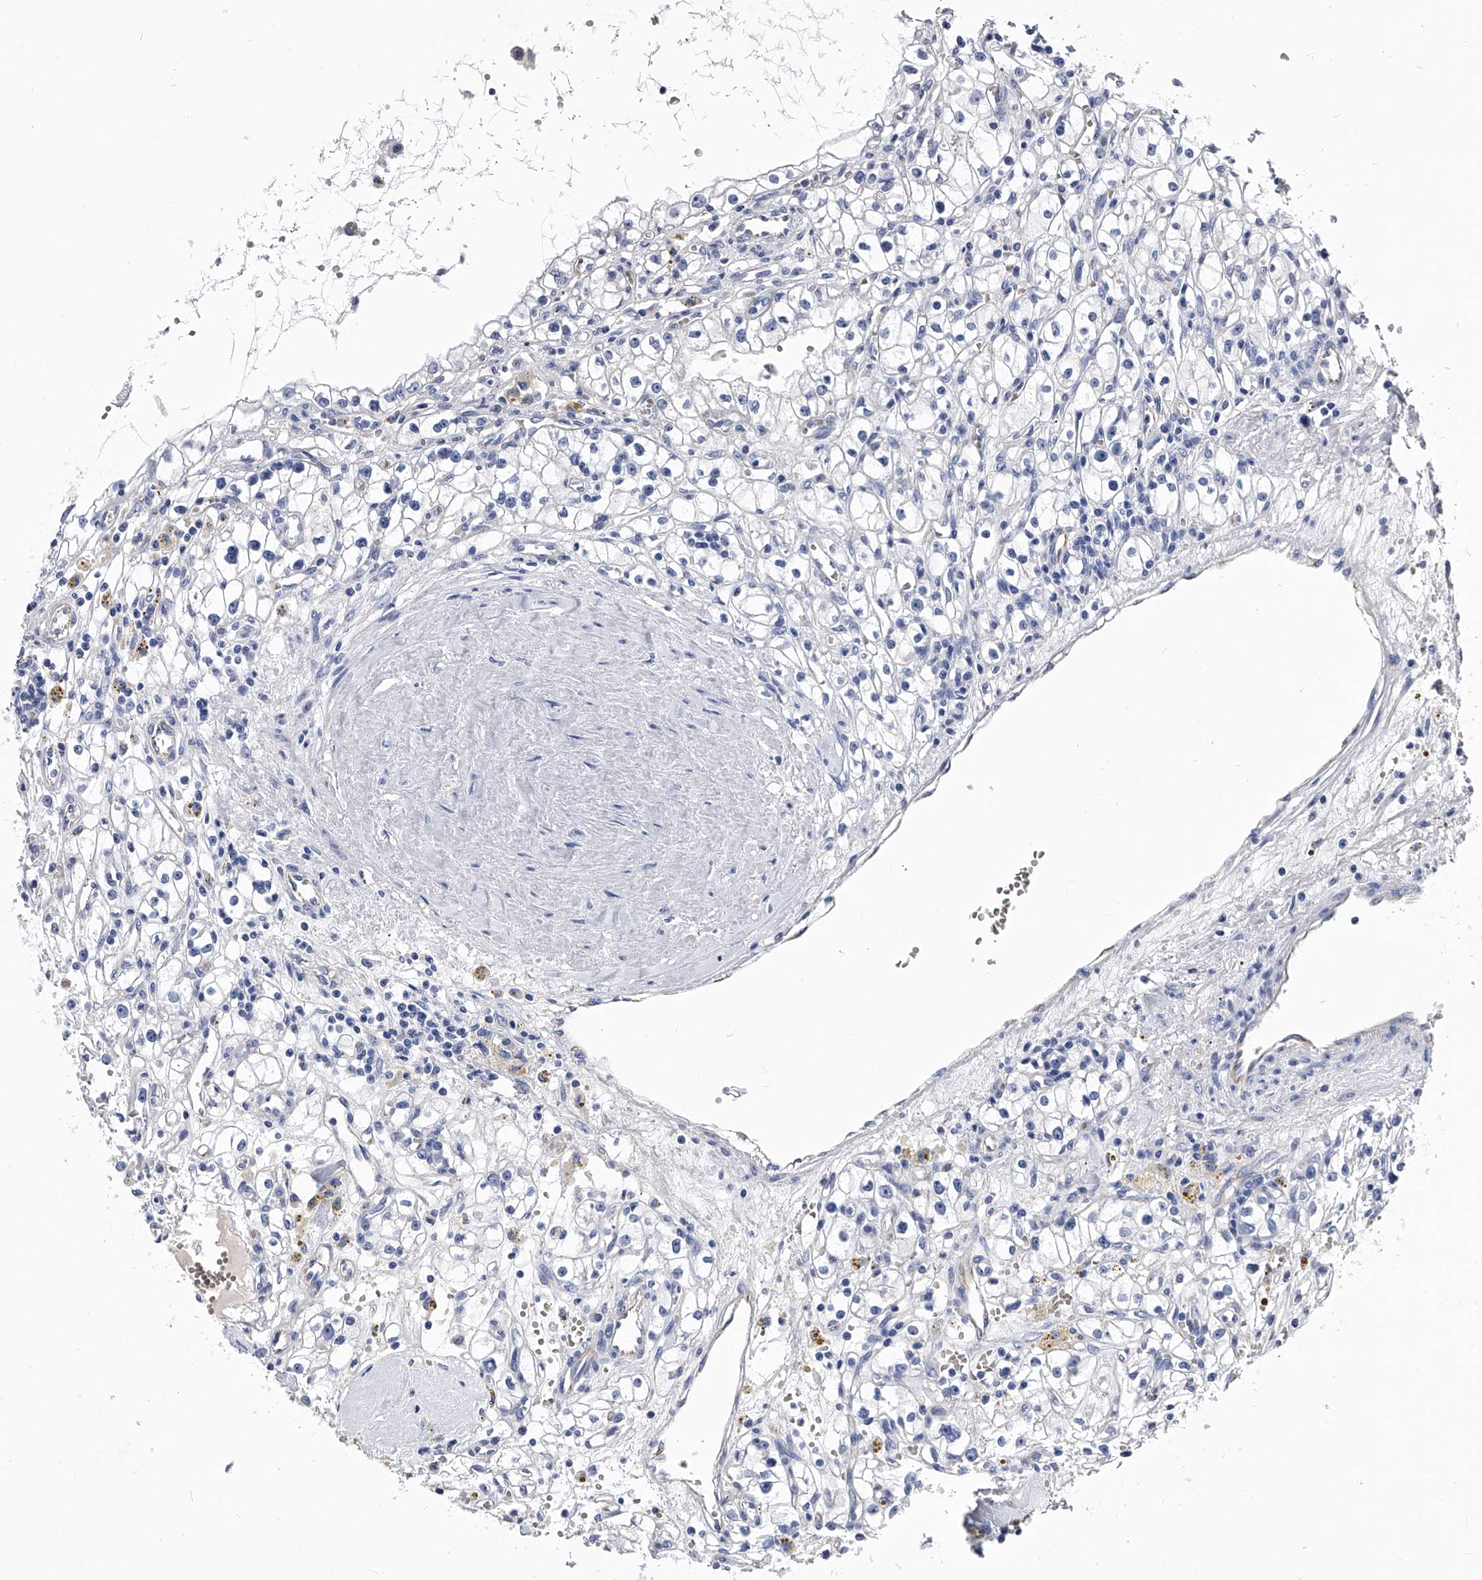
{"staining": {"intensity": "negative", "quantity": "none", "location": "none"}, "tissue": "renal cancer", "cell_type": "Tumor cells", "image_type": "cancer", "snomed": [{"axis": "morphology", "description": "Adenocarcinoma, NOS"}, {"axis": "topography", "description": "Kidney"}], "caption": "Human renal cancer stained for a protein using IHC demonstrates no expression in tumor cells.", "gene": "EFCAB7", "patient": {"sex": "male", "age": 56}}